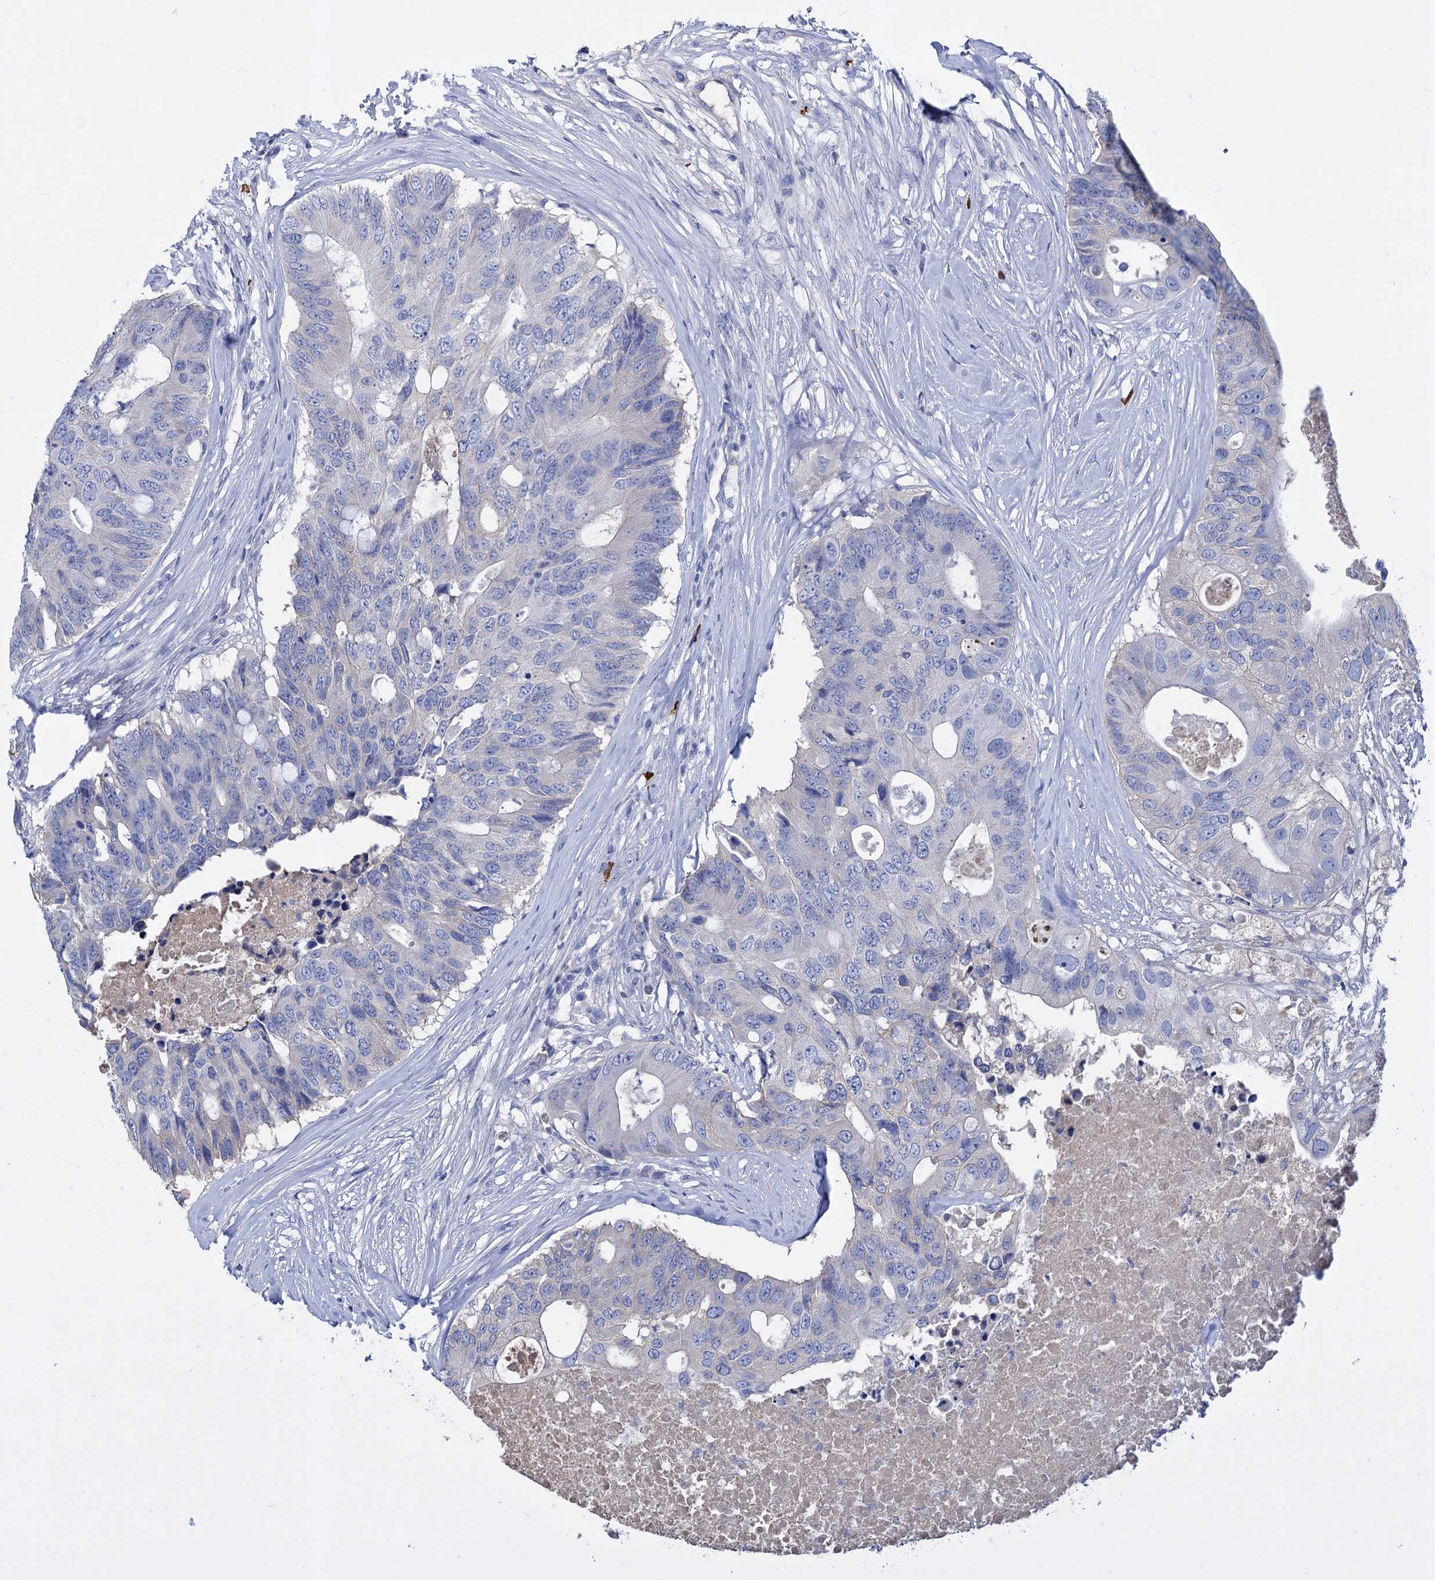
{"staining": {"intensity": "negative", "quantity": "none", "location": "none"}, "tissue": "colorectal cancer", "cell_type": "Tumor cells", "image_type": "cancer", "snomed": [{"axis": "morphology", "description": "Adenocarcinoma, NOS"}, {"axis": "topography", "description": "Colon"}], "caption": "DAB immunohistochemical staining of human colorectal adenocarcinoma demonstrates no significant positivity in tumor cells.", "gene": "FBXW12", "patient": {"sex": "male", "age": 71}}